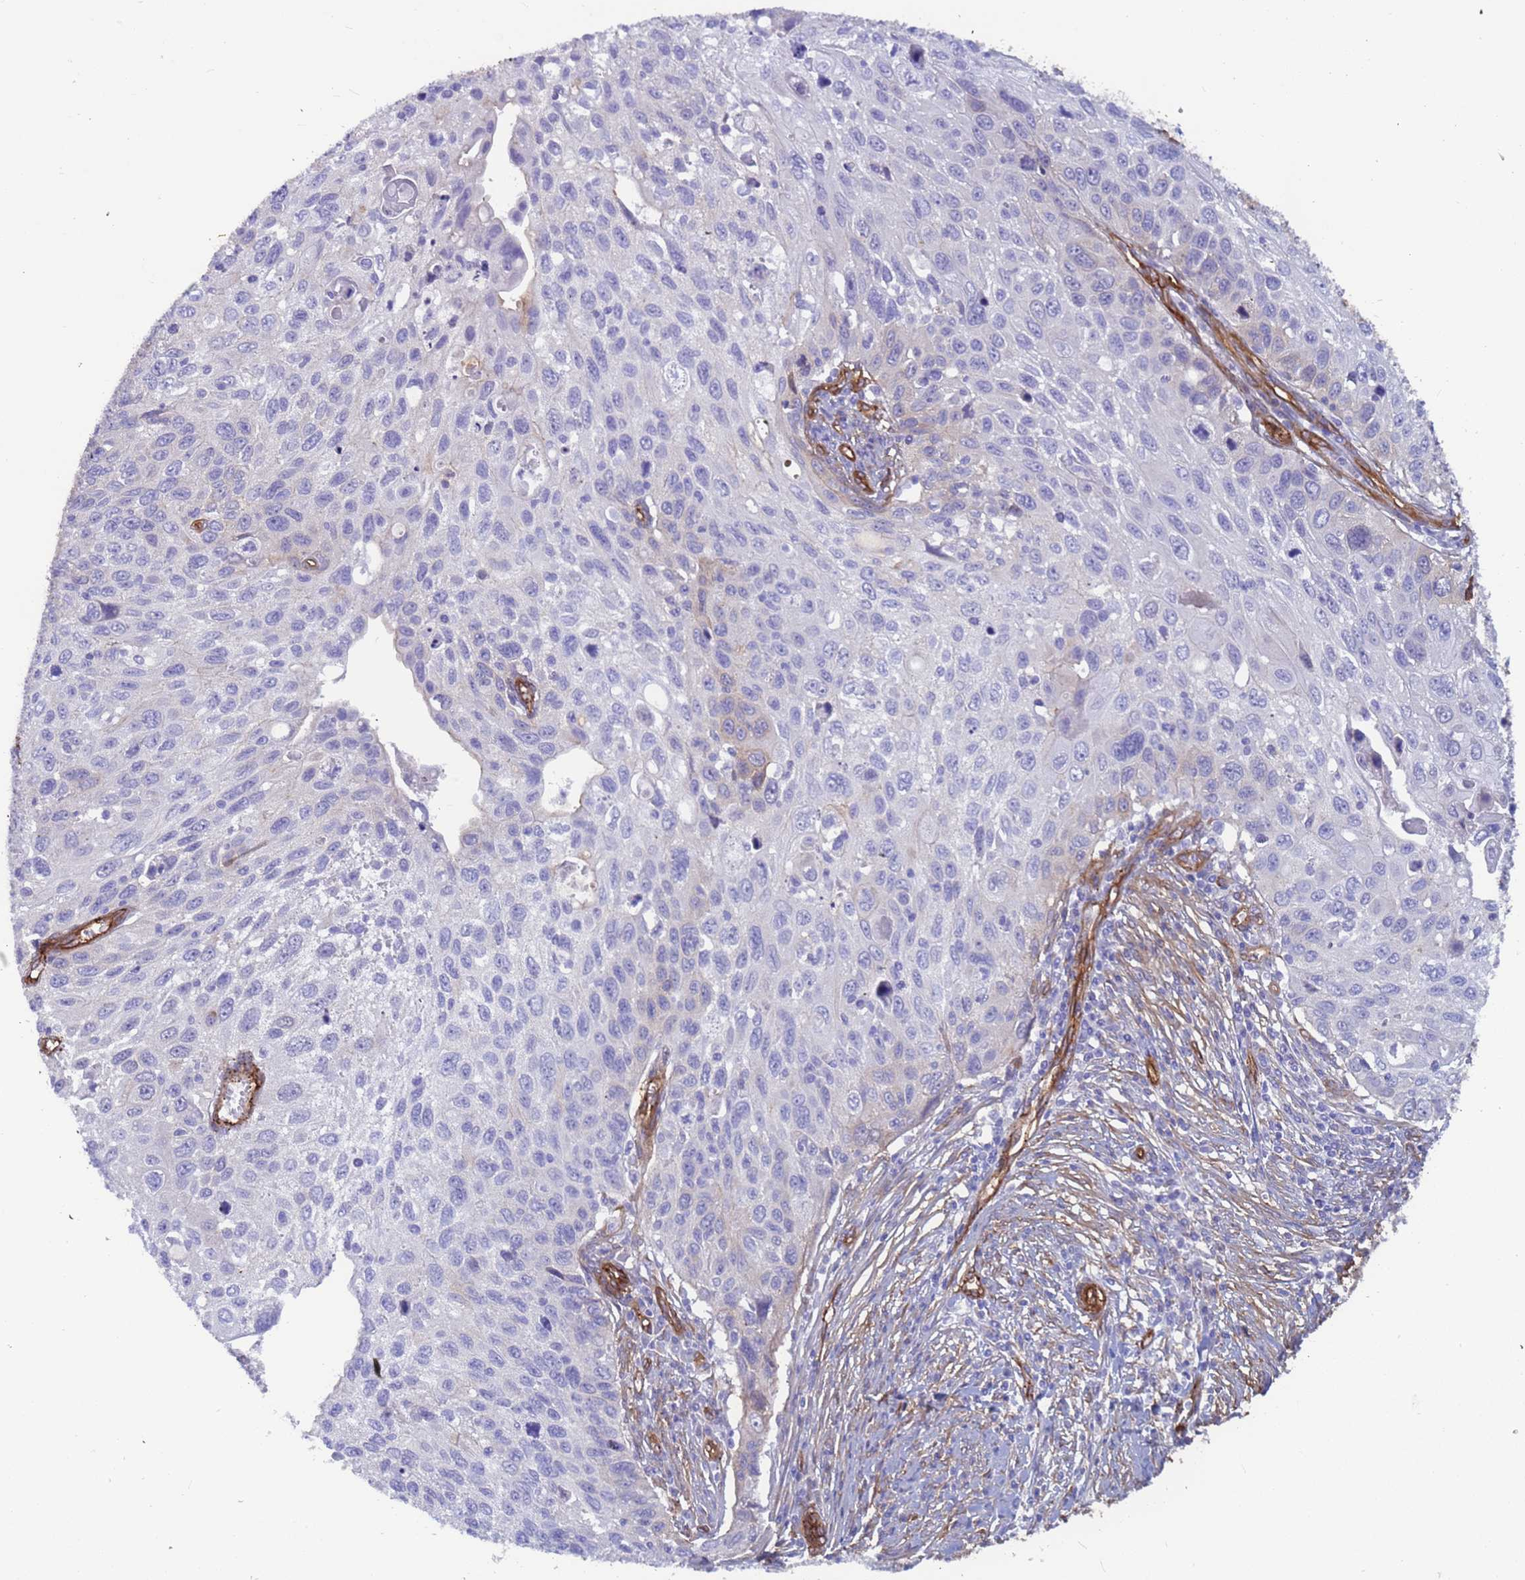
{"staining": {"intensity": "negative", "quantity": "none", "location": "none"}, "tissue": "cervical cancer", "cell_type": "Tumor cells", "image_type": "cancer", "snomed": [{"axis": "morphology", "description": "Squamous cell carcinoma, NOS"}, {"axis": "topography", "description": "Cervix"}], "caption": "DAB immunohistochemical staining of human squamous cell carcinoma (cervical) displays no significant positivity in tumor cells. (Immunohistochemistry (ihc), brightfield microscopy, high magnification).", "gene": "EHD2", "patient": {"sex": "female", "age": 70}}